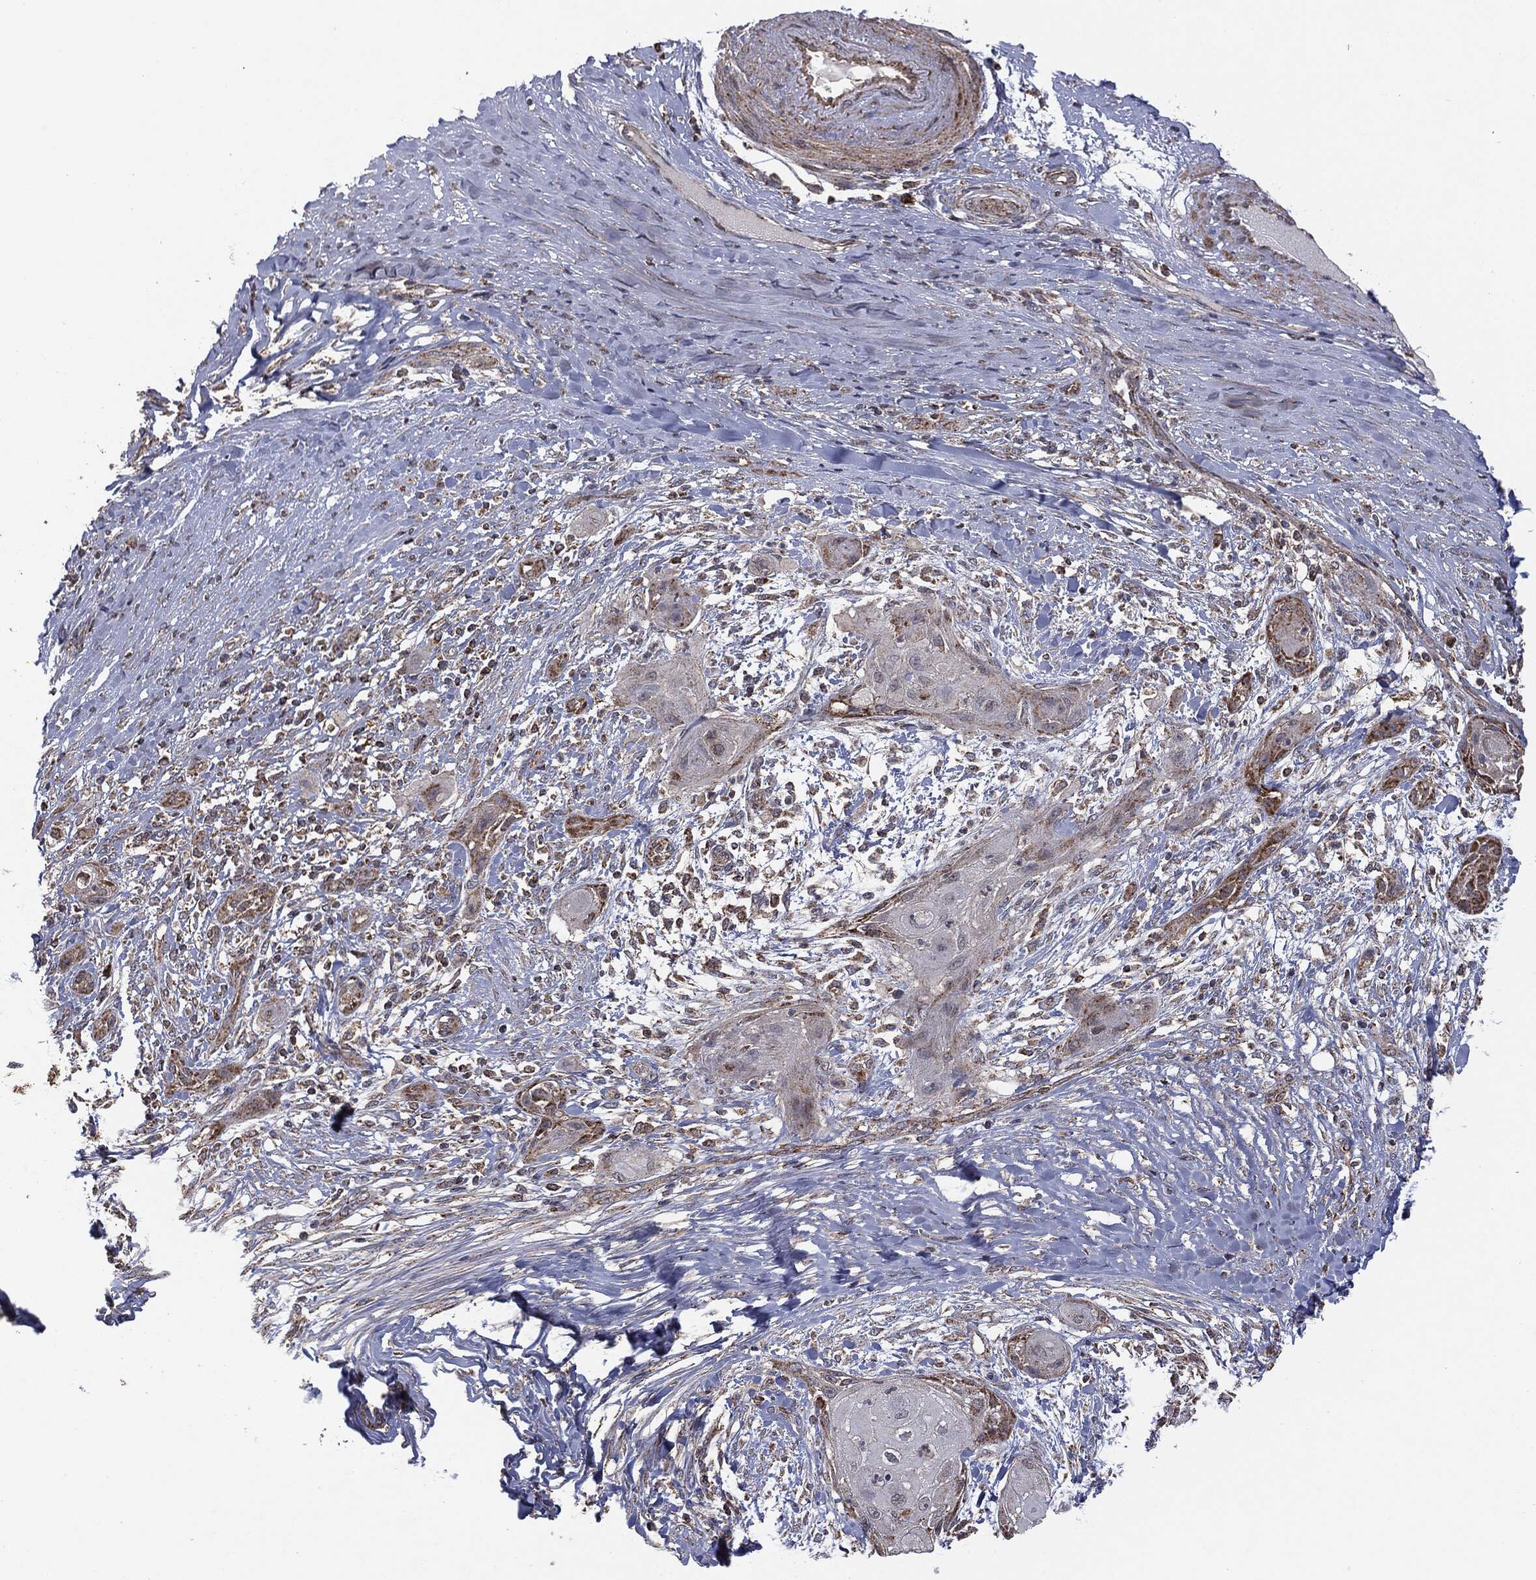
{"staining": {"intensity": "negative", "quantity": "none", "location": "none"}, "tissue": "skin cancer", "cell_type": "Tumor cells", "image_type": "cancer", "snomed": [{"axis": "morphology", "description": "Squamous cell carcinoma, NOS"}, {"axis": "topography", "description": "Skin"}], "caption": "Immunohistochemical staining of skin cancer (squamous cell carcinoma) exhibits no significant positivity in tumor cells.", "gene": "MTOR", "patient": {"sex": "male", "age": 62}}